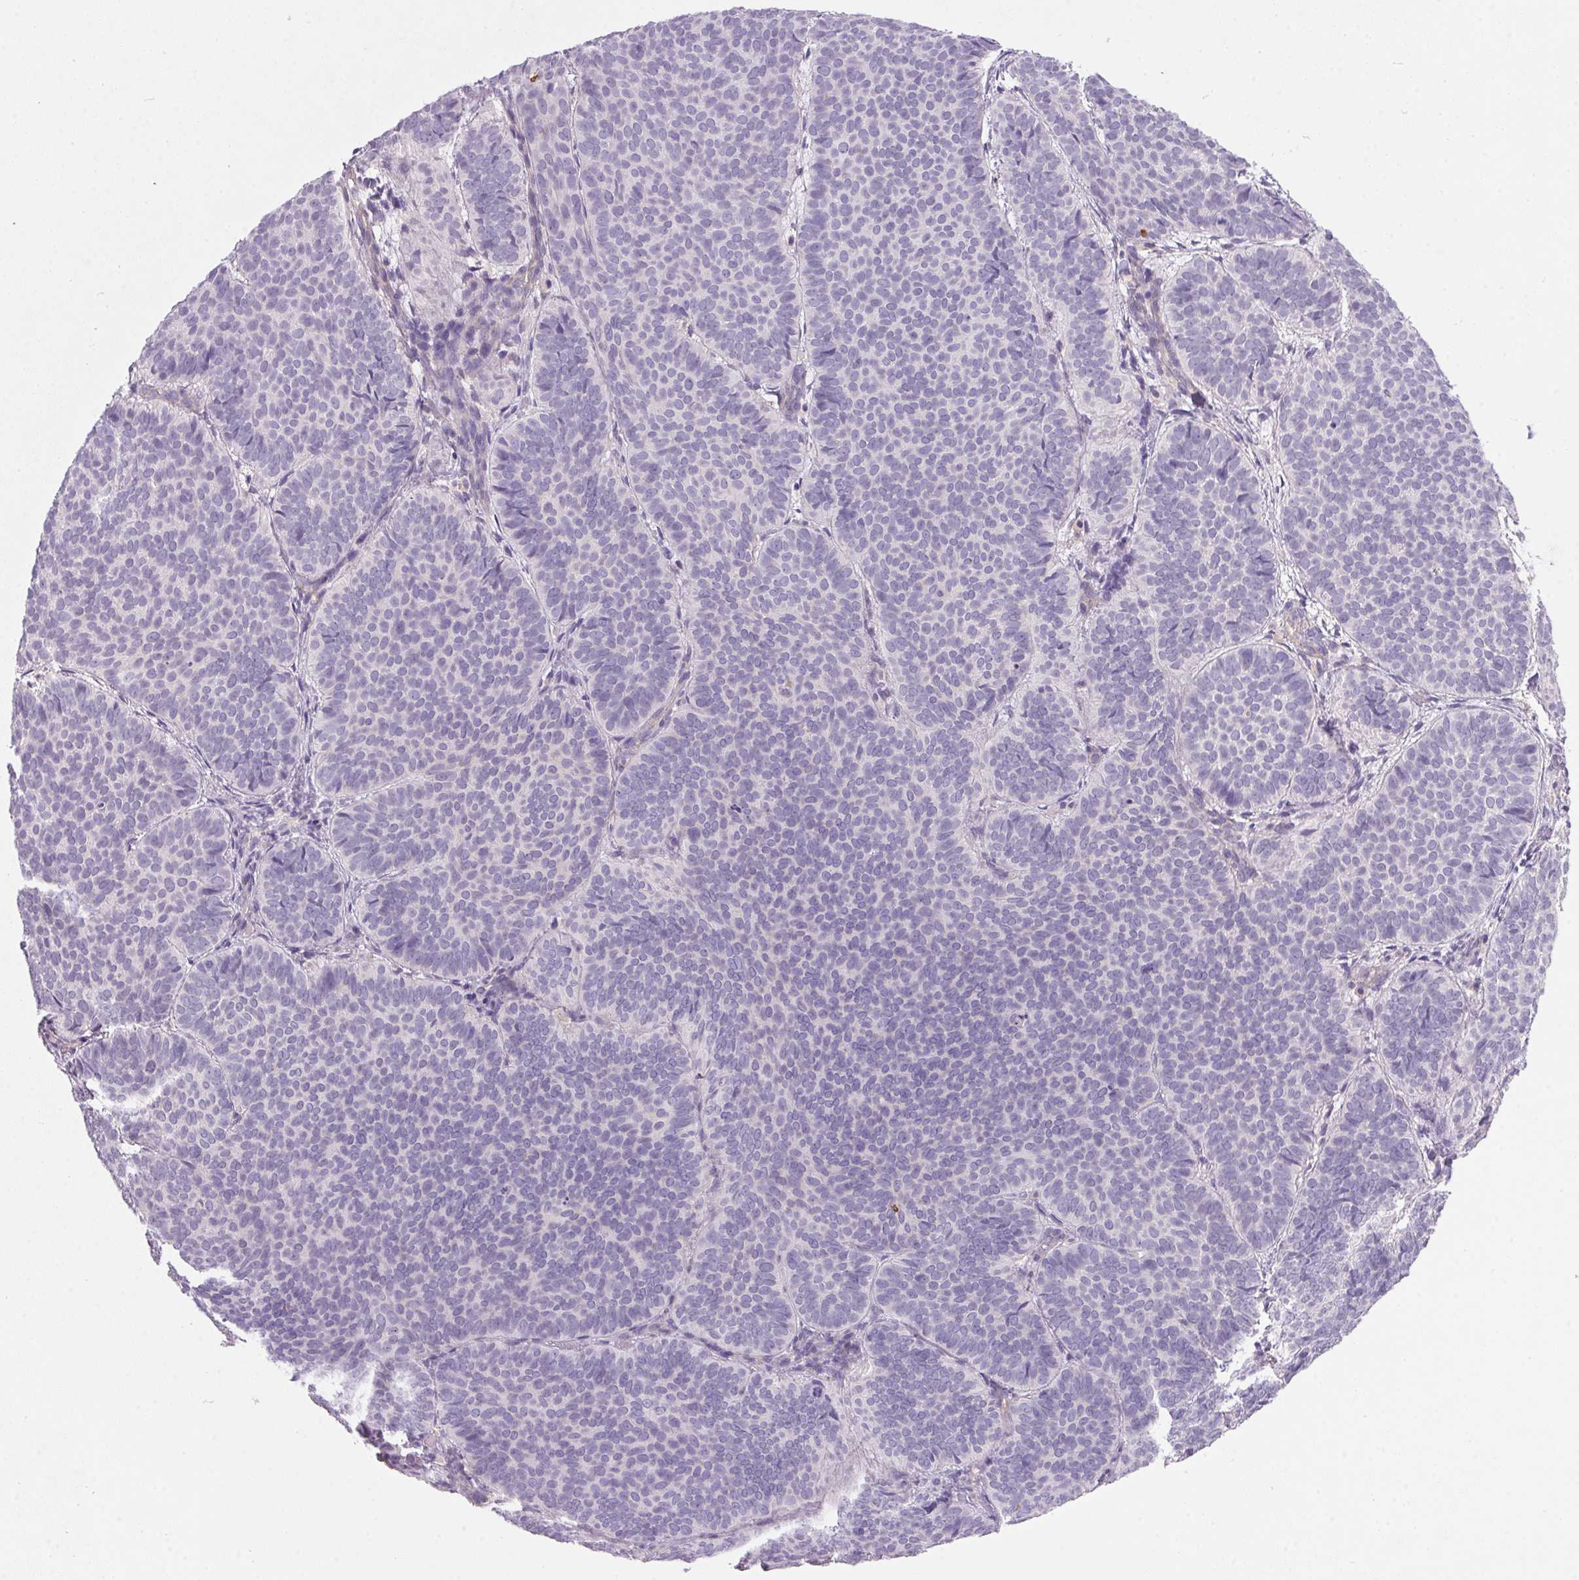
{"staining": {"intensity": "negative", "quantity": "none", "location": "none"}, "tissue": "skin cancer", "cell_type": "Tumor cells", "image_type": "cancer", "snomed": [{"axis": "morphology", "description": "Basal cell carcinoma"}, {"axis": "topography", "description": "Skin"}], "caption": "Histopathology image shows no significant protein positivity in tumor cells of basal cell carcinoma (skin).", "gene": "APOC4", "patient": {"sex": "male", "age": 57}}